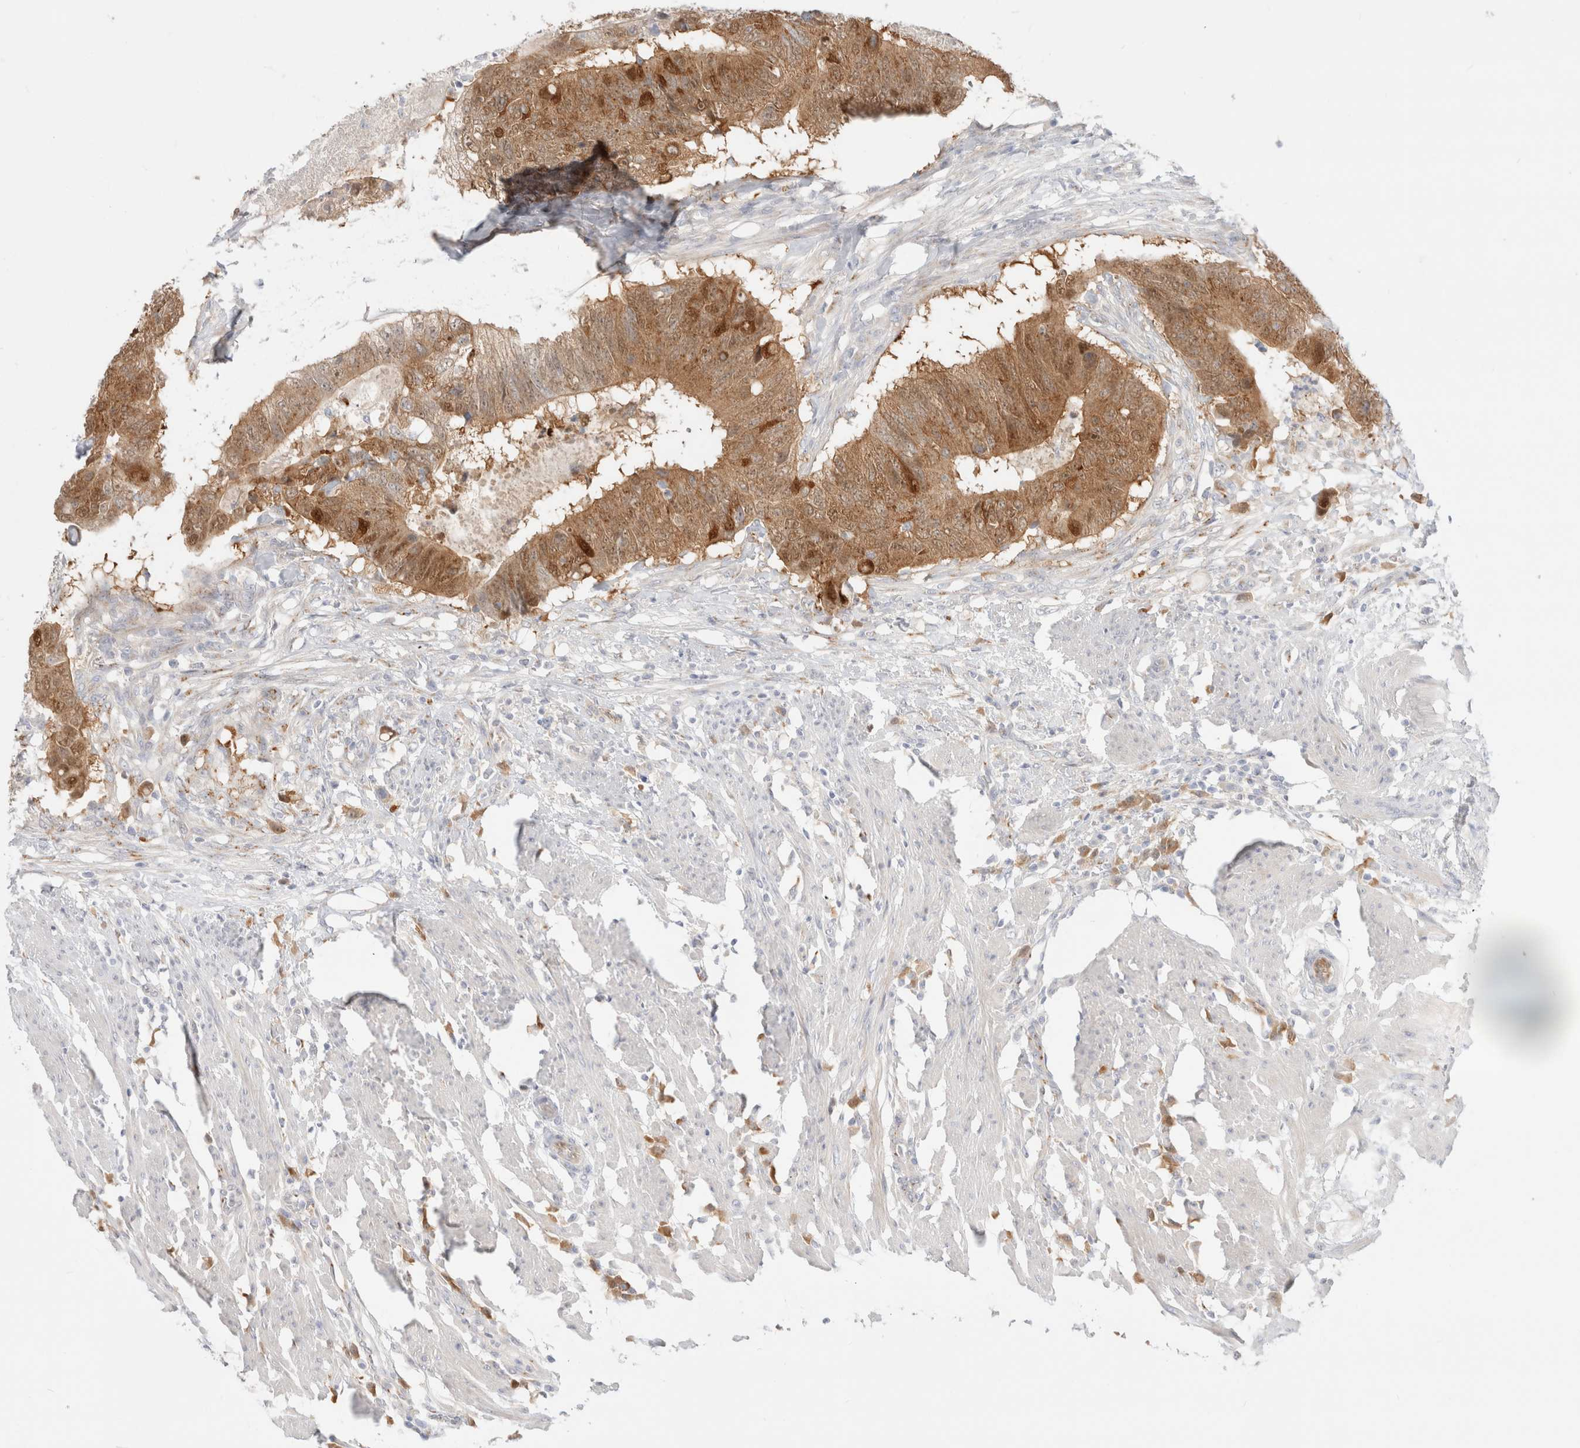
{"staining": {"intensity": "moderate", "quantity": ">75%", "location": "cytoplasmic/membranous"}, "tissue": "colorectal cancer", "cell_type": "Tumor cells", "image_type": "cancer", "snomed": [{"axis": "morphology", "description": "Adenocarcinoma, NOS"}, {"axis": "topography", "description": "Colon"}], "caption": "Colorectal cancer (adenocarcinoma) stained with a brown dye shows moderate cytoplasmic/membranous positive expression in about >75% of tumor cells.", "gene": "EFCAB13", "patient": {"sex": "male", "age": 56}}